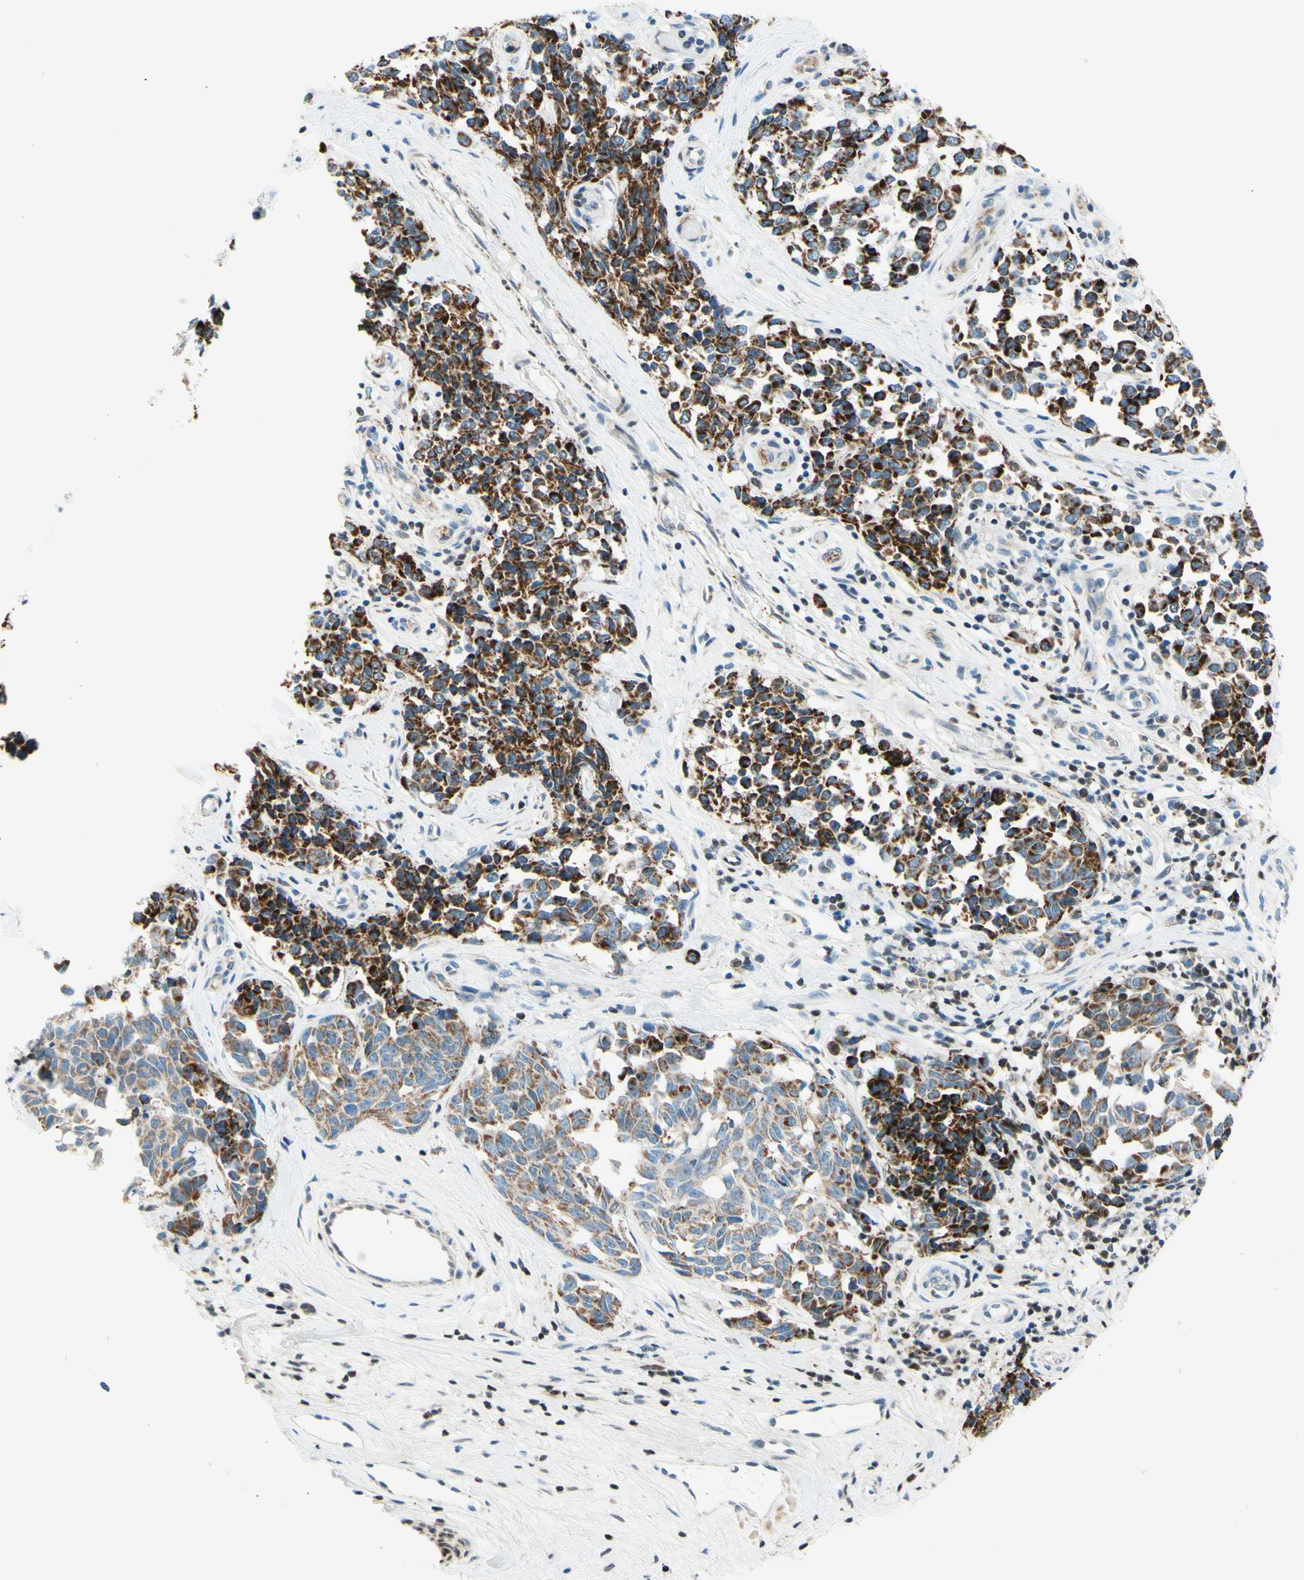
{"staining": {"intensity": "strong", "quantity": ">75%", "location": "cytoplasmic/membranous"}, "tissue": "melanoma", "cell_type": "Tumor cells", "image_type": "cancer", "snomed": [{"axis": "morphology", "description": "Malignant melanoma, NOS"}, {"axis": "topography", "description": "Skin"}], "caption": "A photomicrograph of human malignant melanoma stained for a protein demonstrates strong cytoplasmic/membranous brown staining in tumor cells.", "gene": "CBX7", "patient": {"sex": "female", "age": 64}}